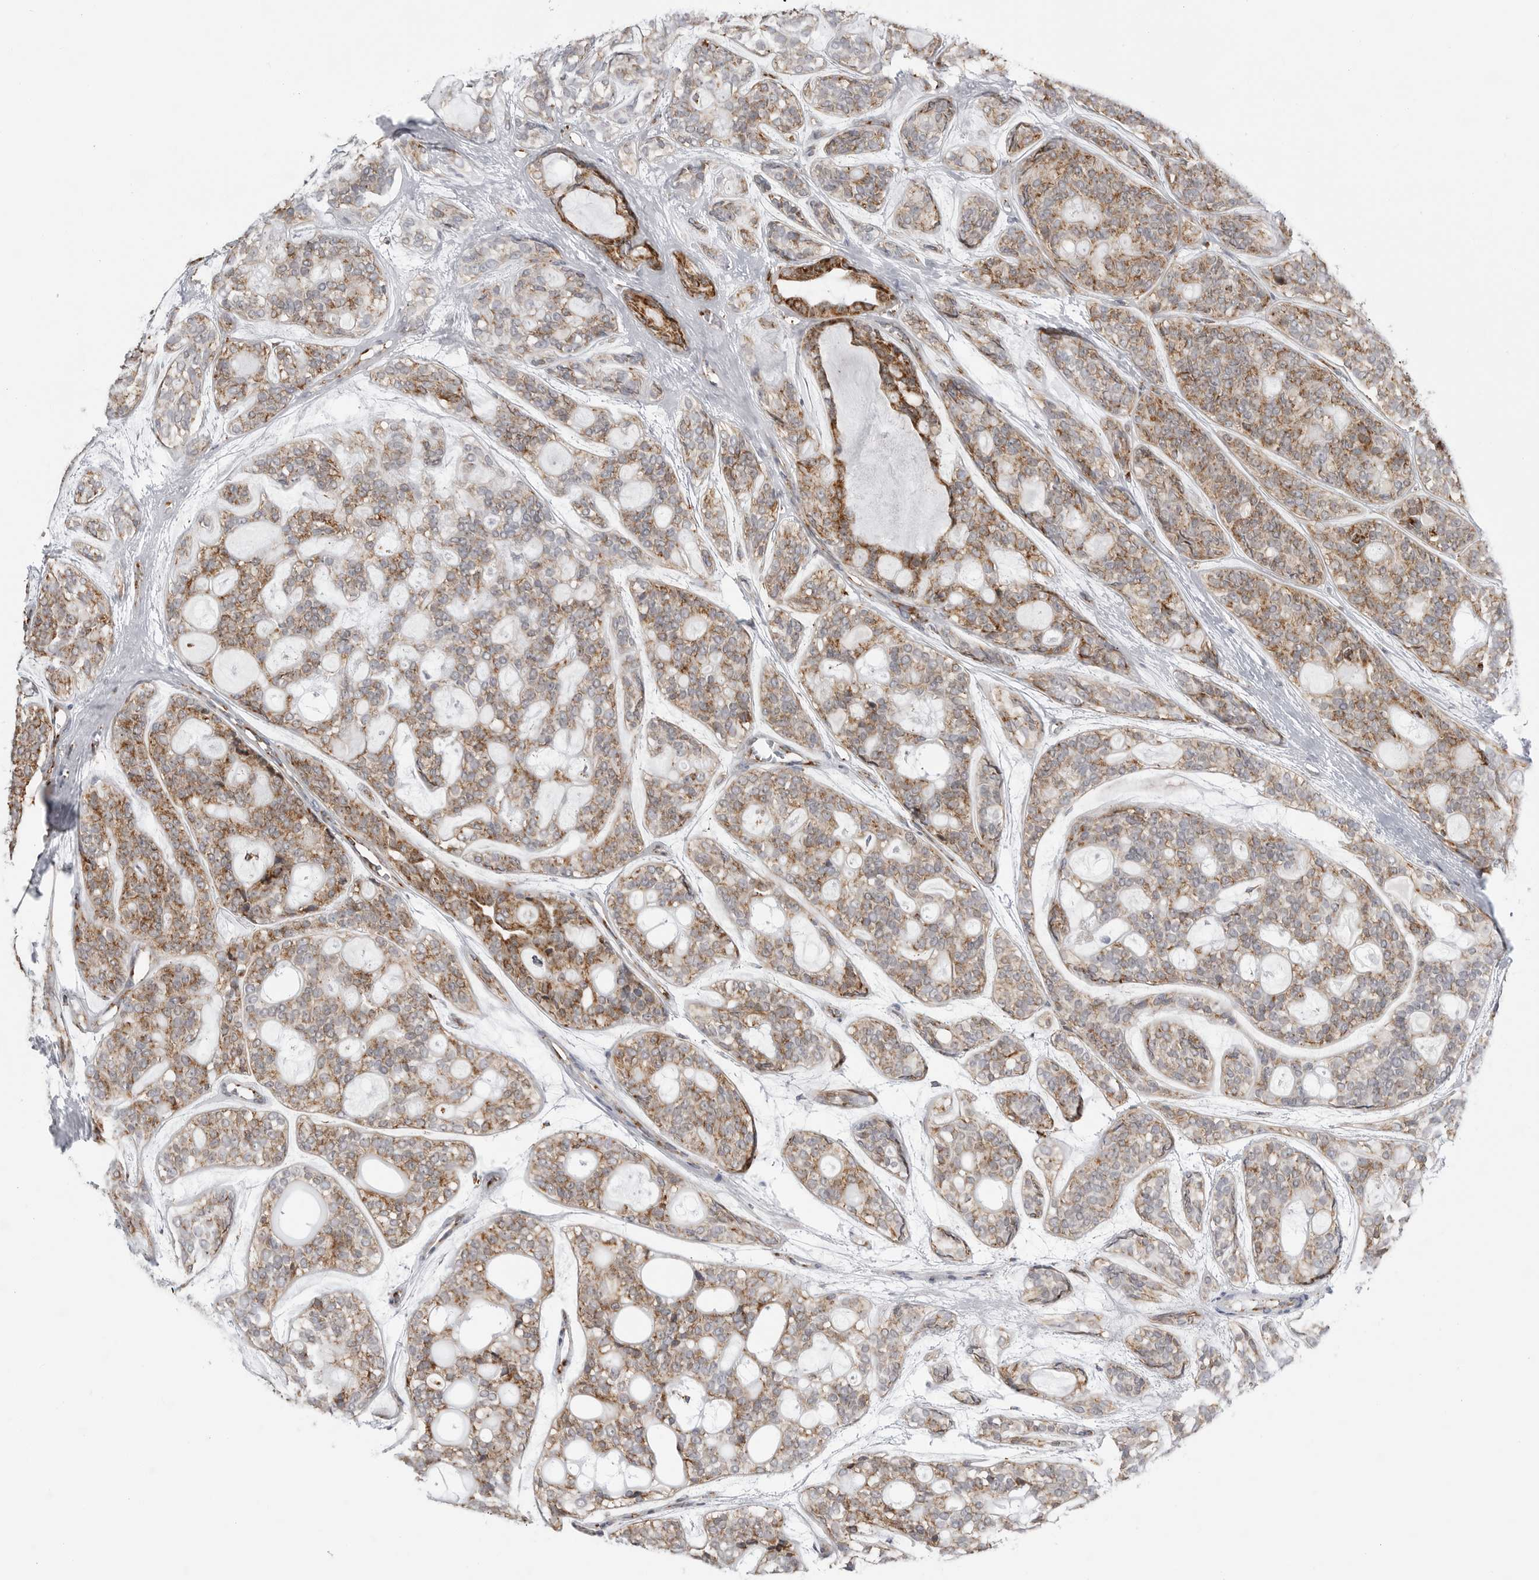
{"staining": {"intensity": "moderate", "quantity": ">75%", "location": "cytoplasmic/membranous"}, "tissue": "head and neck cancer", "cell_type": "Tumor cells", "image_type": "cancer", "snomed": [{"axis": "morphology", "description": "Adenocarcinoma, NOS"}, {"axis": "topography", "description": "Head-Neck"}], "caption": "Tumor cells show moderate cytoplasmic/membranous staining in about >75% of cells in adenocarcinoma (head and neck).", "gene": "COX5A", "patient": {"sex": "male", "age": 66}}